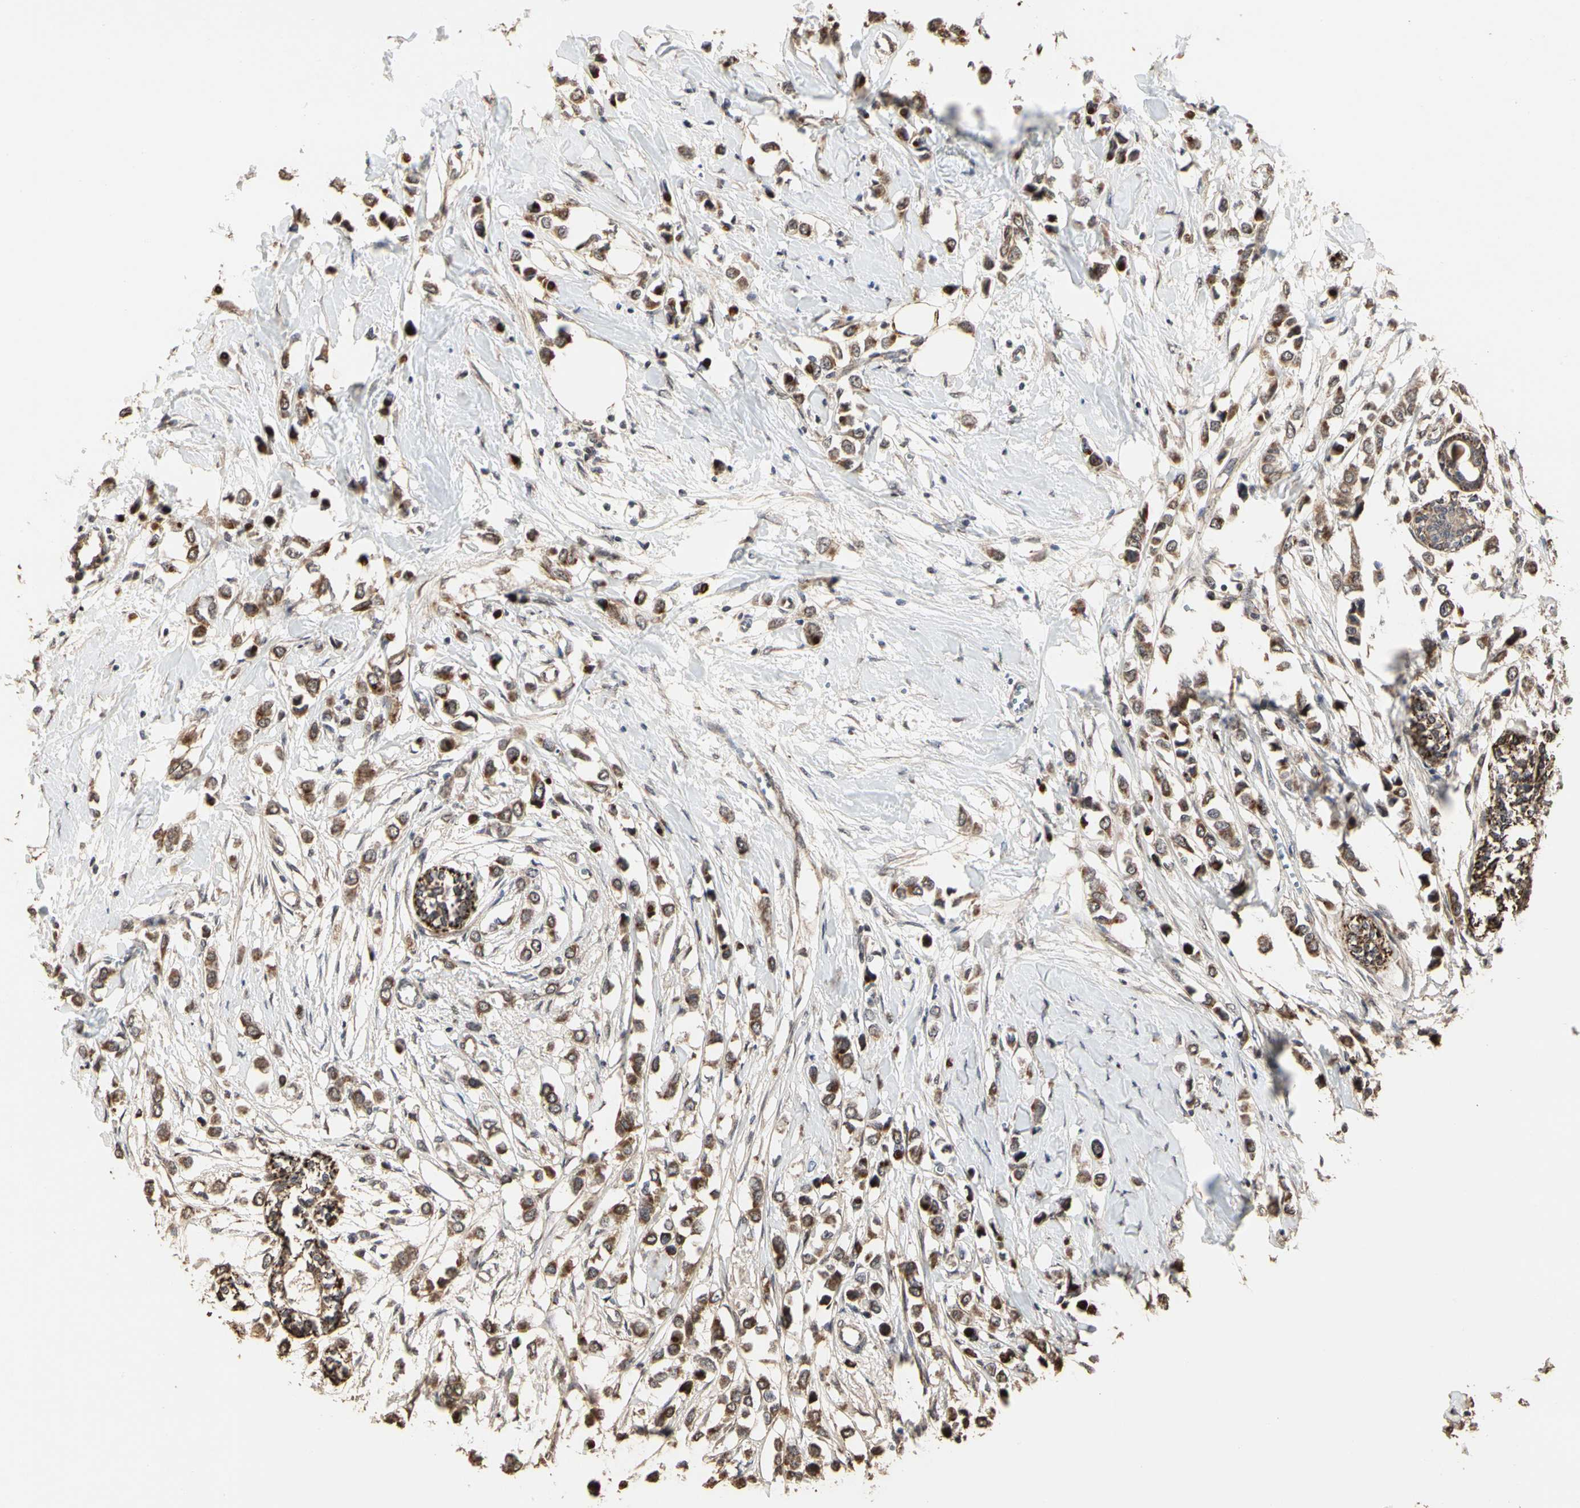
{"staining": {"intensity": "strong", "quantity": ">75%", "location": "cytoplasmic/membranous"}, "tissue": "breast cancer", "cell_type": "Tumor cells", "image_type": "cancer", "snomed": [{"axis": "morphology", "description": "Lobular carcinoma"}, {"axis": "topography", "description": "Breast"}], "caption": "Tumor cells reveal high levels of strong cytoplasmic/membranous expression in about >75% of cells in human breast cancer (lobular carcinoma). The staining is performed using DAB (3,3'-diaminobenzidine) brown chromogen to label protein expression. The nuclei are counter-stained blue using hematoxylin.", "gene": "TAOK1", "patient": {"sex": "female", "age": 51}}